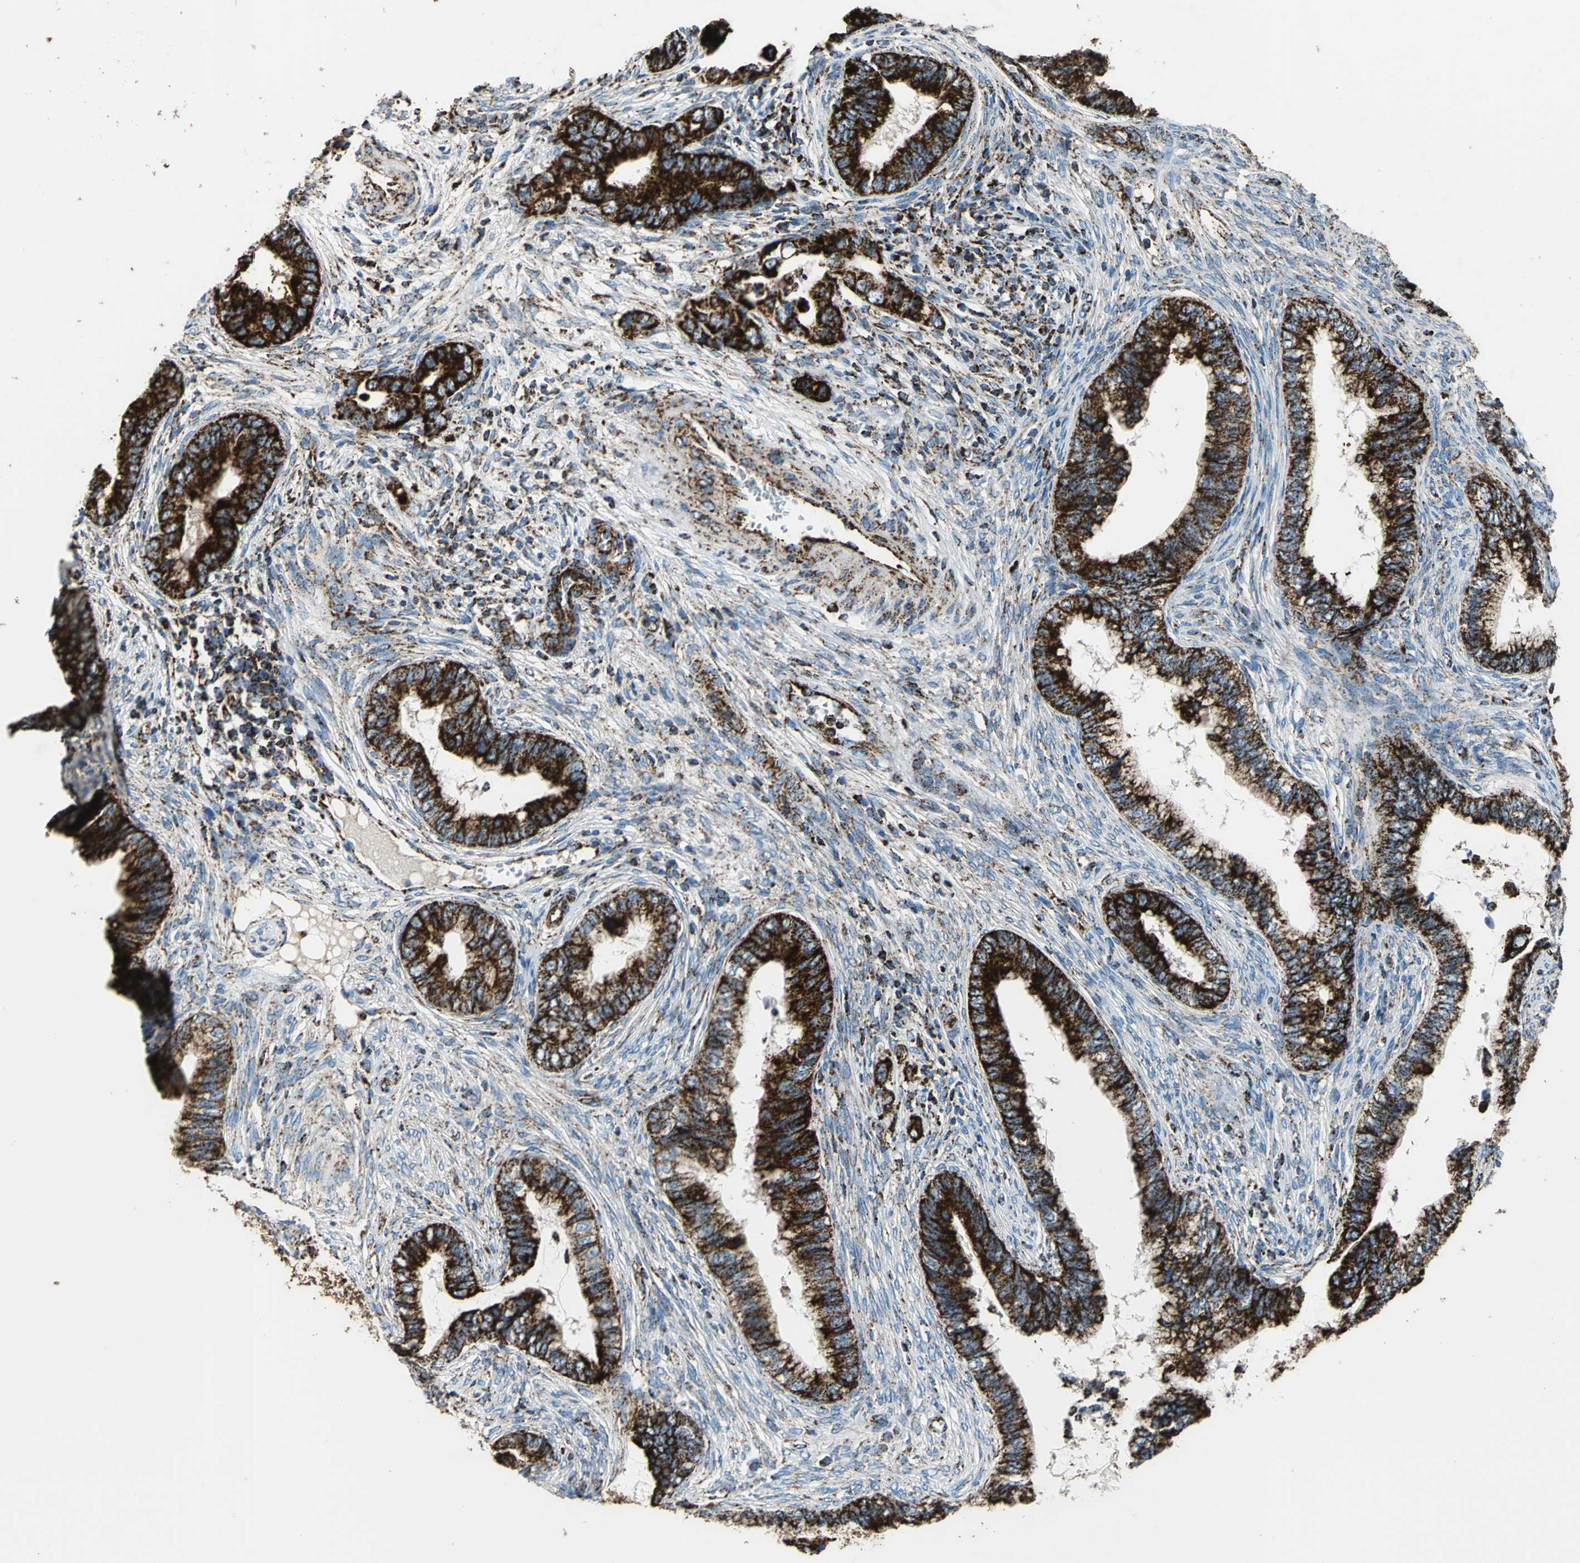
{"staining": {"intensity": "strong", "quantity": ">75%", "location": "cytoplasmic/membranous"}, "tissue": "cervical cancer", "cell_type": "Tumor cells", "image_type": "cancer", "snomed": [{"axis": "morphology", "description": "Adenocarcinoma, NOS"}, {"axis": "topography", "description": "Cervix"}], "caption": "Immunohistochemical staining of human adenocarcinoma (cervical) exhibits high levels of strong cytoplasmic/membranous protein positivity in approximately >75% of tumor cells.", "gene": "ECH1", "patient": {"sex": "female", "age": 44}}